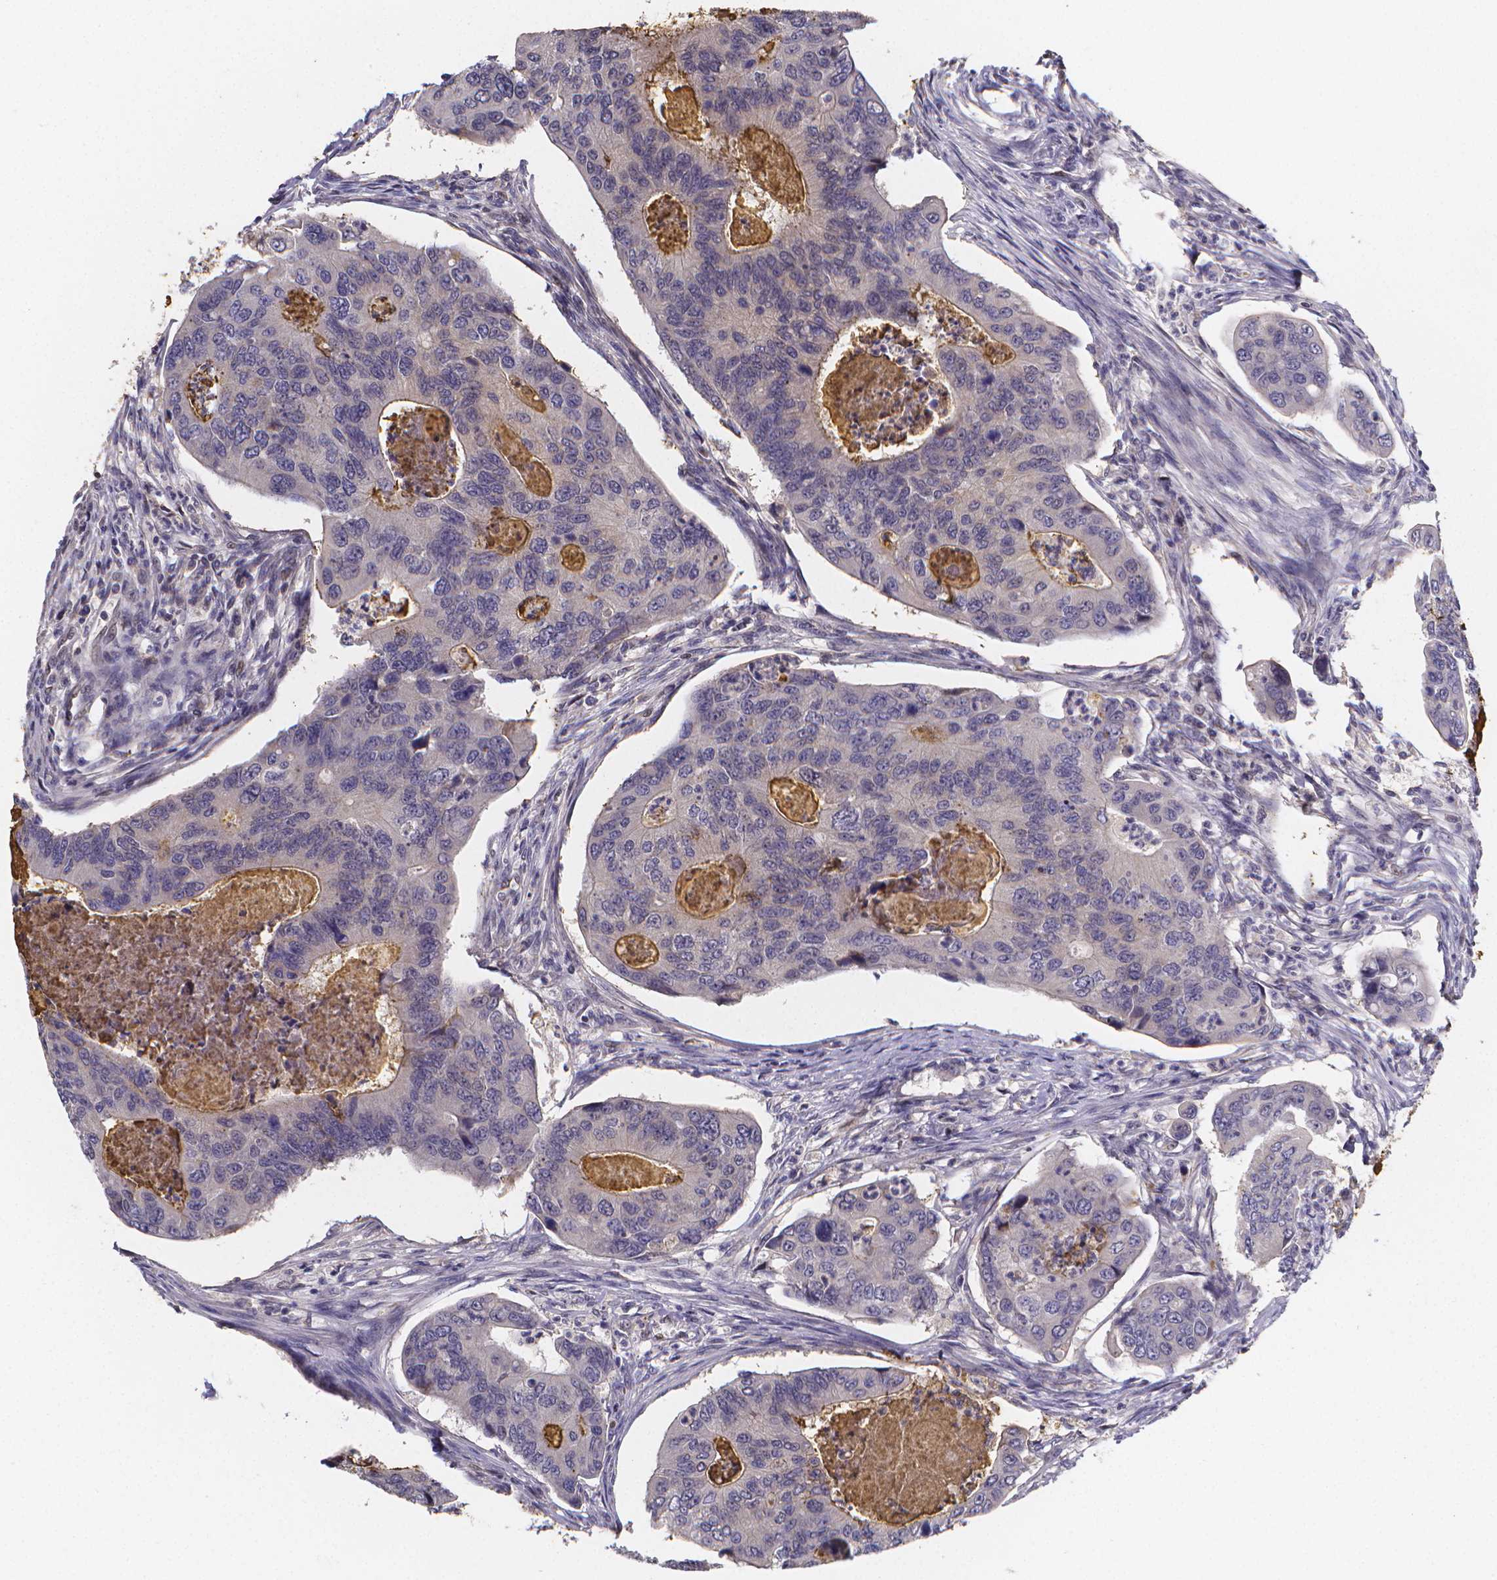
{"staining": {"intensity": "negative", "quantity": "none", "location": "none"}, "tissue": "colorectal cancer", "cell_type": "Tumor cells", "image_type": "cancer", "snomed": [{"axis": "morphology", "description": "Adenocarcinoma, NOS"}, {"axis": "topography", "description": "Colon"}], "caption": "There is no significant staining in tumor cells of adenocarcinoma (colorectal). (DAB immunohistochemistry with hematoxylin counter stain).", "gene": "PAH", "patient": {"sex": "female", "age": 67}}